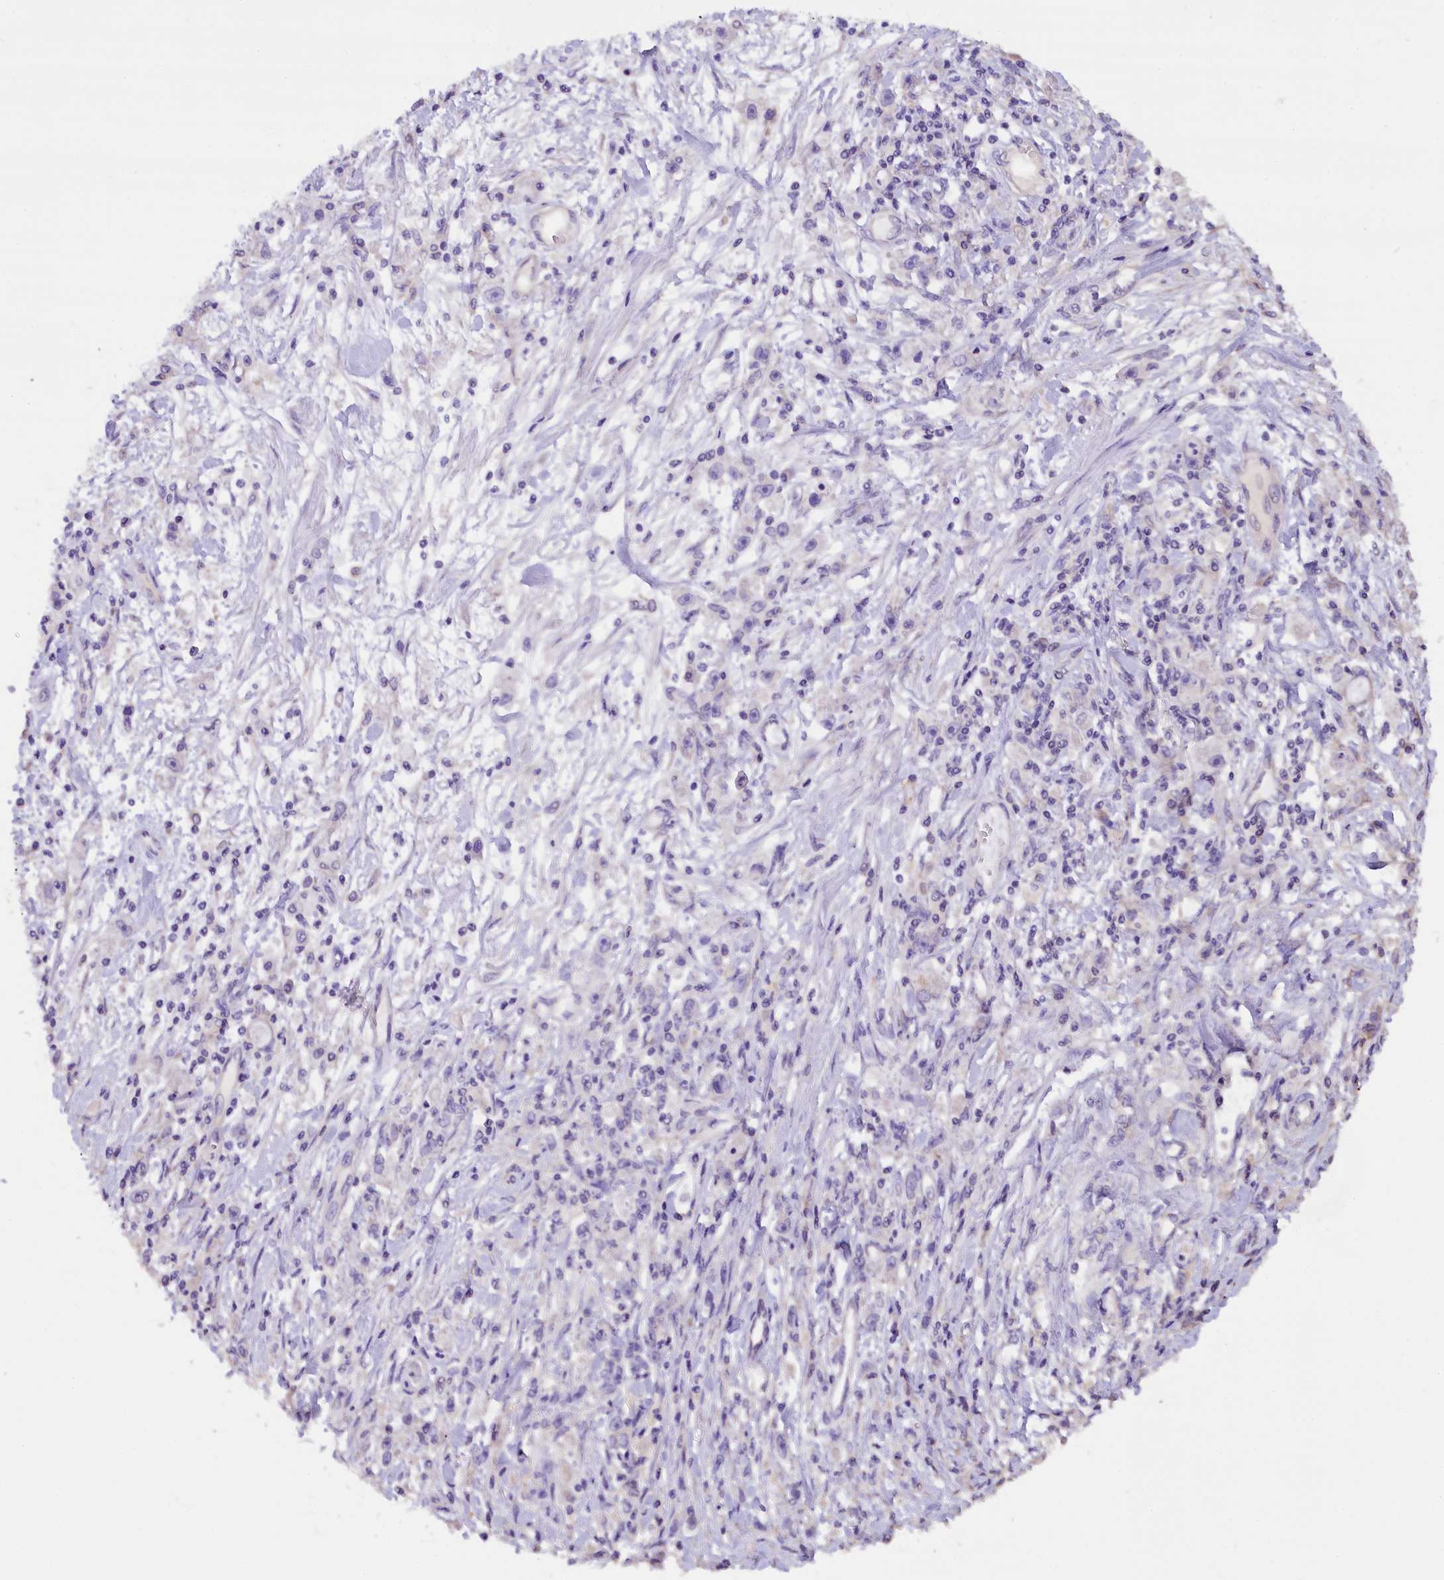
{"staining": {"intensity": "negative", "quantity": "none", "location": "none"}, "tissue": "stomach cancer", "cell_type": "Tumor cells", "image_type": "cancer", "snomed": [{"axis": "morphology", "description": "Adenocarcinoma, NOS"}, {"axis": "topography", "description": "Stomach"}], "caption": "The histopathology image exhibits no significant staining in tumor cells of stomach adenocarcinoma.", "gene": "AP3B2", "patient": {"sex": "female", "age": 59}}